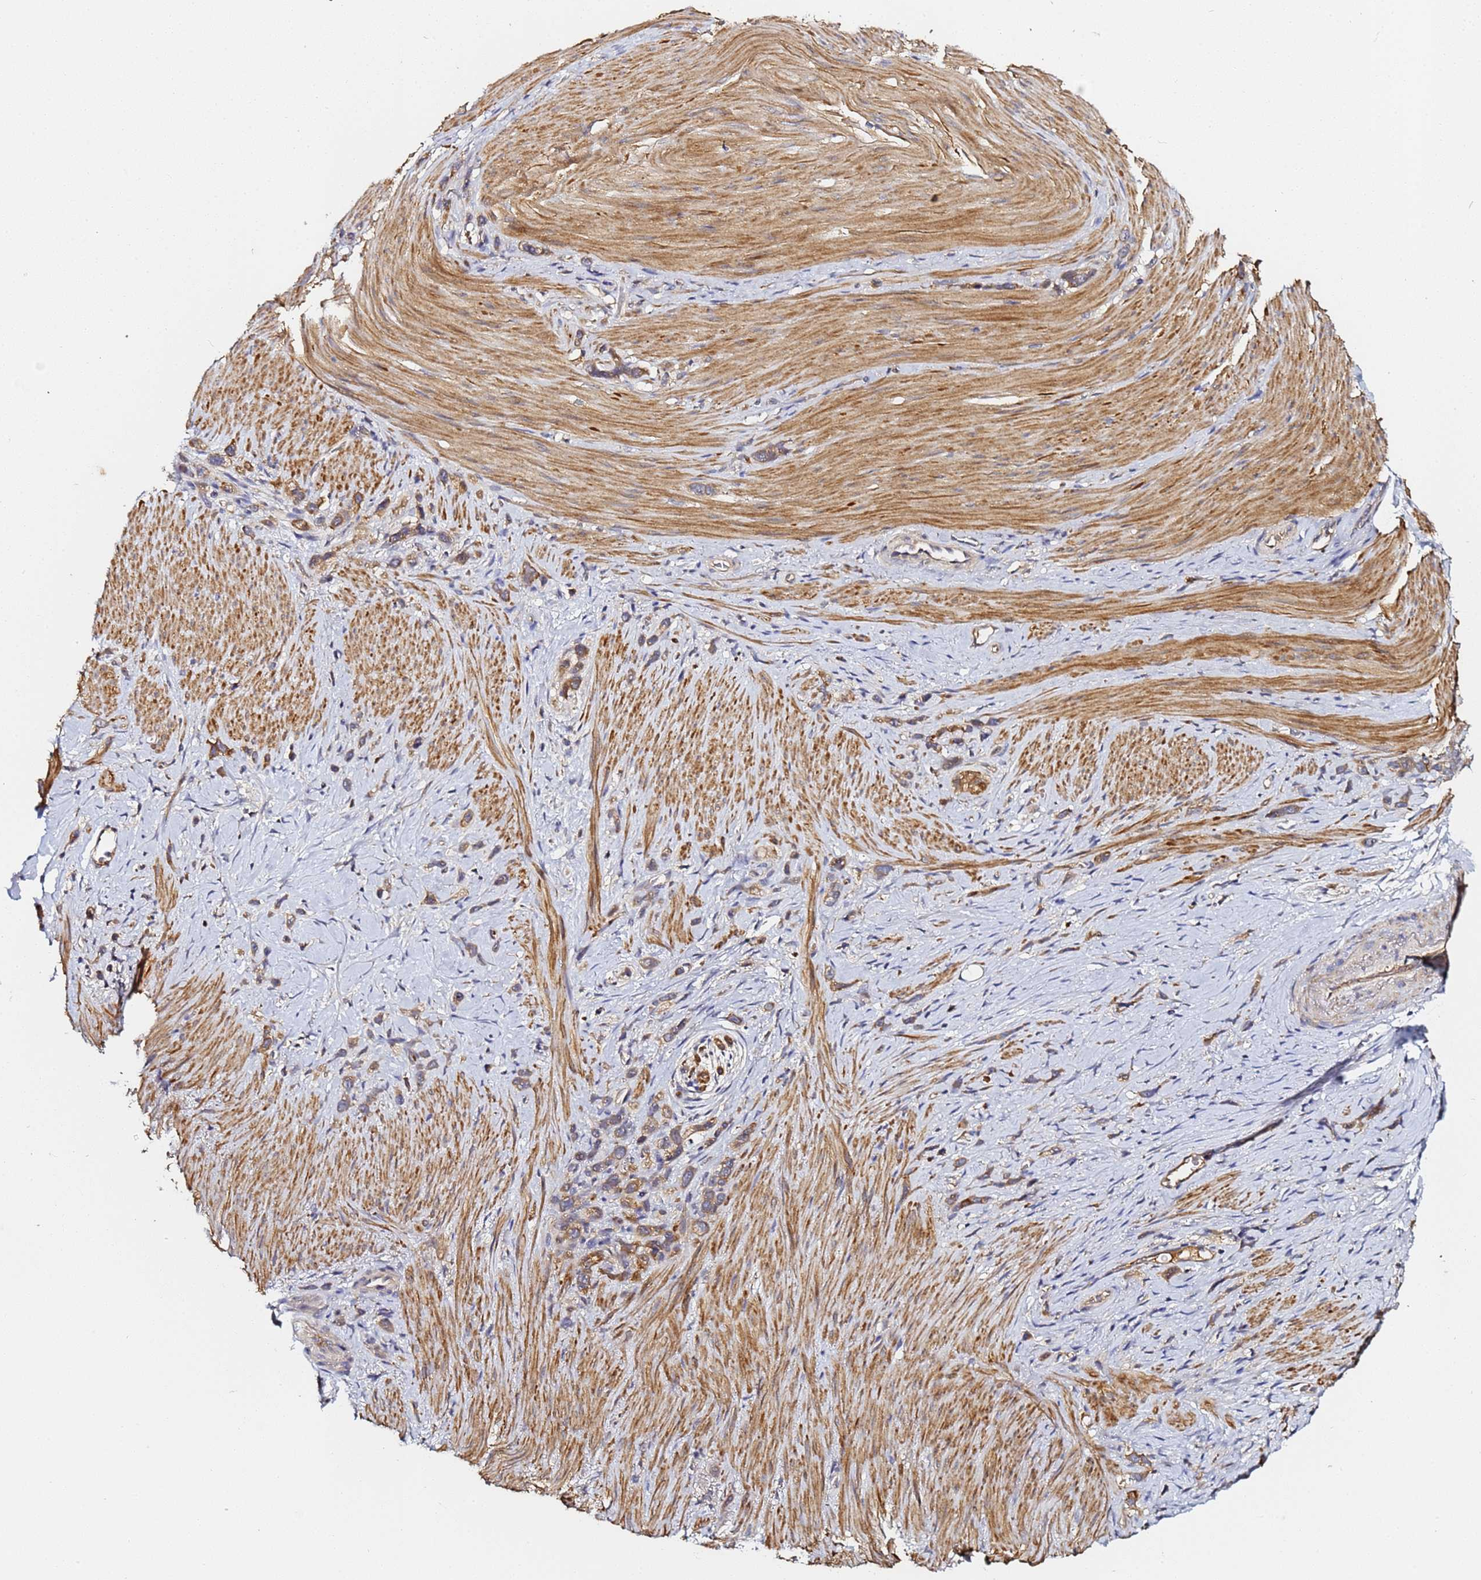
{"staining": {"intensity": "moderate", "quantity": ">75%", "location": "cytoplasmic/membranous"}, "tissue": "stomach cancer", "cell_type": "Tumor cells", "image_type": "cancer", "snomed": [{"axis": "morphology", "description": "Adenocarcinoma, NOS"}, {"axis": "topography", "description": "Stomach"}], "caption": "Protein analysis of adenocarcinoma (stomach) tissue reveals moderate cytoplasmic/membranous expression in about >75% of tumor cells. (DAB (3,3'-diaminobenzidine) = brown stain, brightfield microscopy at high magnification).", "gene": "LRRC69", "patient": {"sex": "female", "age": 65}}